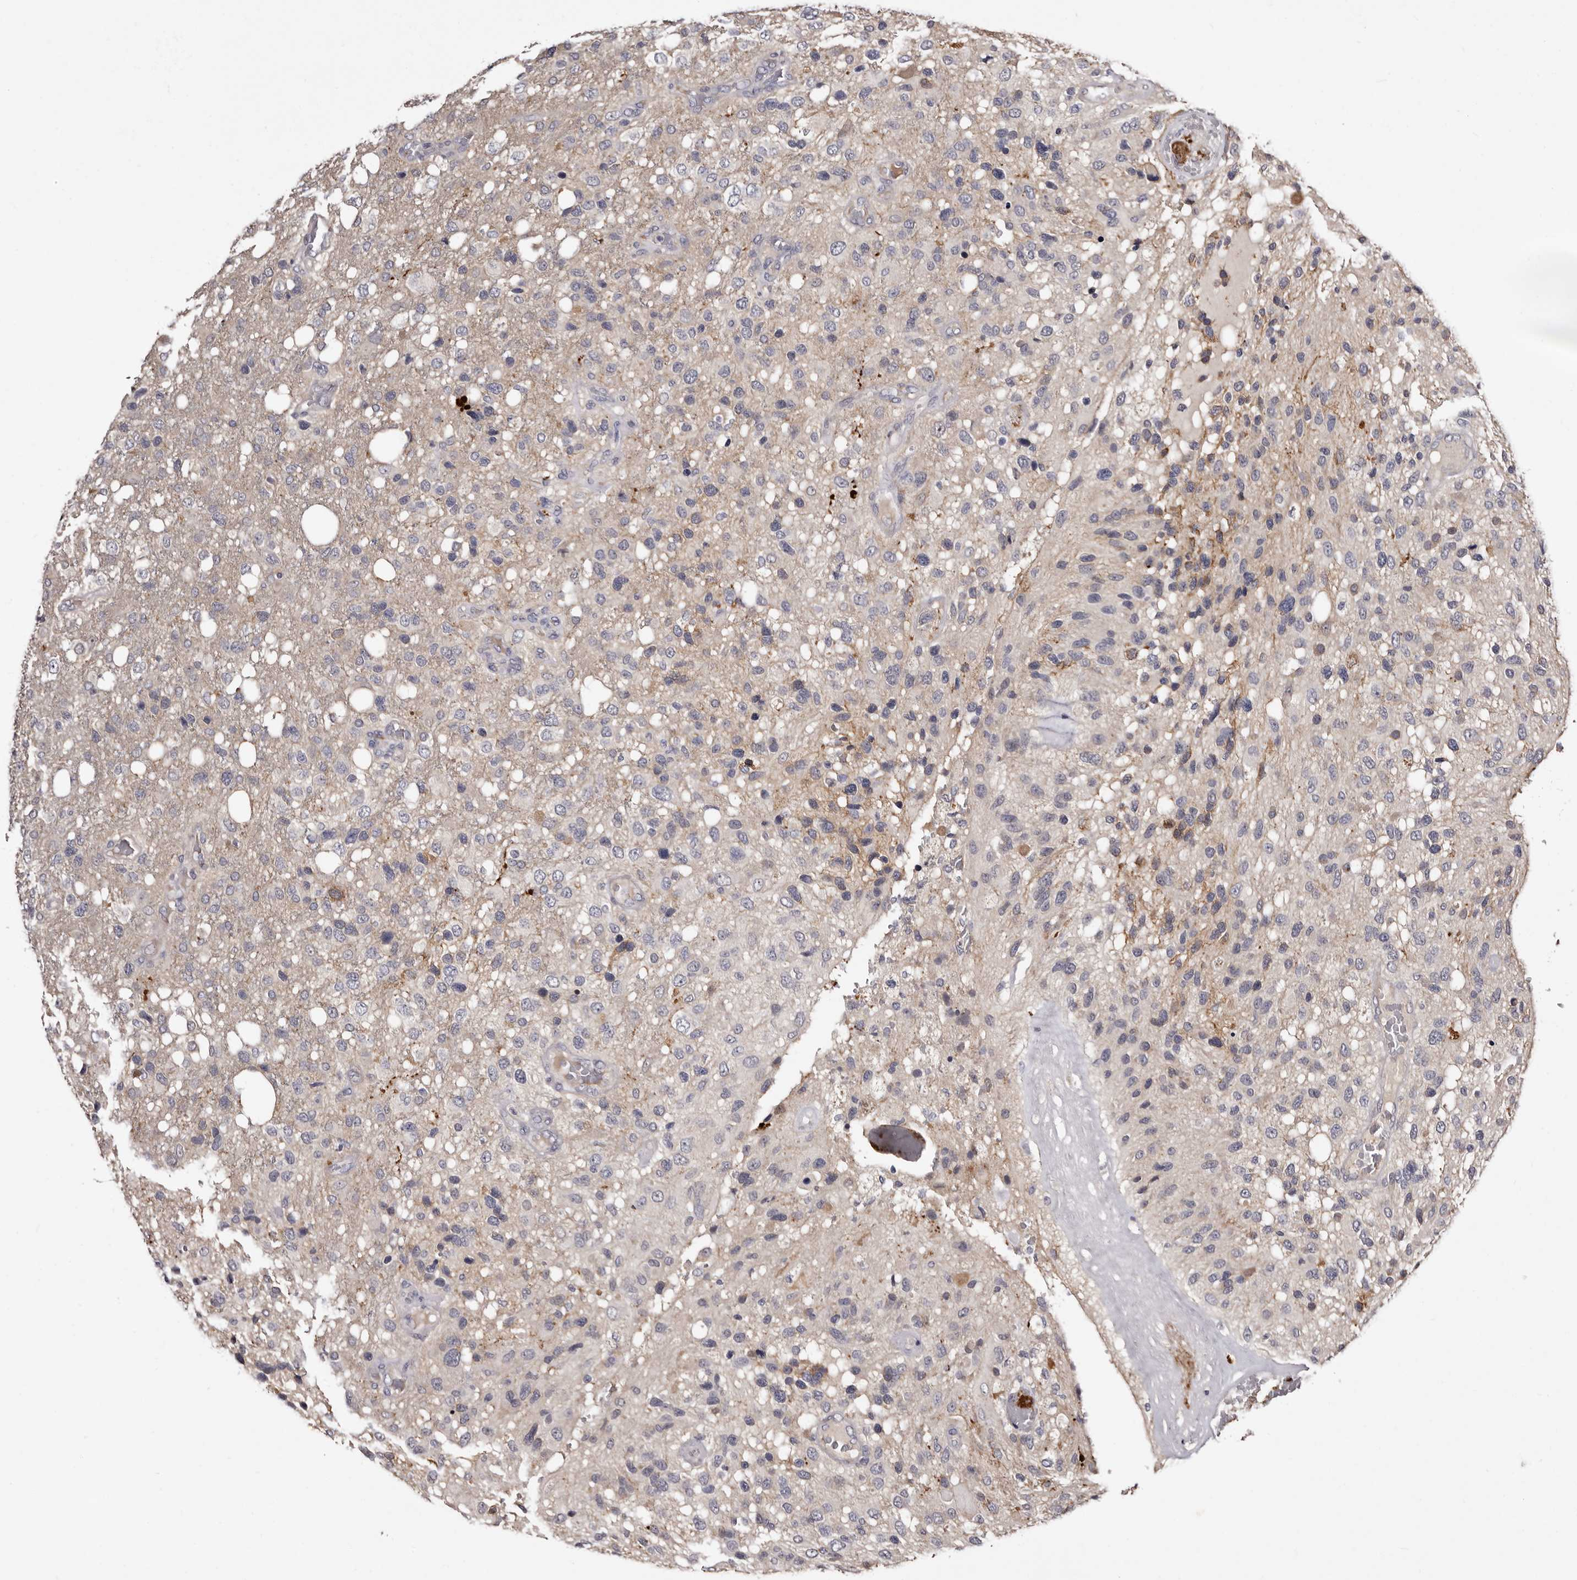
{"staining": {"intensity": "moderate", "quantity": "<25%", "location": "cytoplasmic/membranous"}, "tissue": "glioma", "cell_type": "Tumor cells", "image_type": "cancer", "snomed": [{"axis": "morphology", "description": "Glioma, malignant, High grade"}, {"axis": "topography", "description": "Brain"}], "caption": "Brown immunohistochemical staining in human glioma demonstrates moderate cytoplasmic/membranous positivity in approximately <25% of tumor cells.", "gene": "LANCL2", "patient": {"sex": "female", "age": 58}}